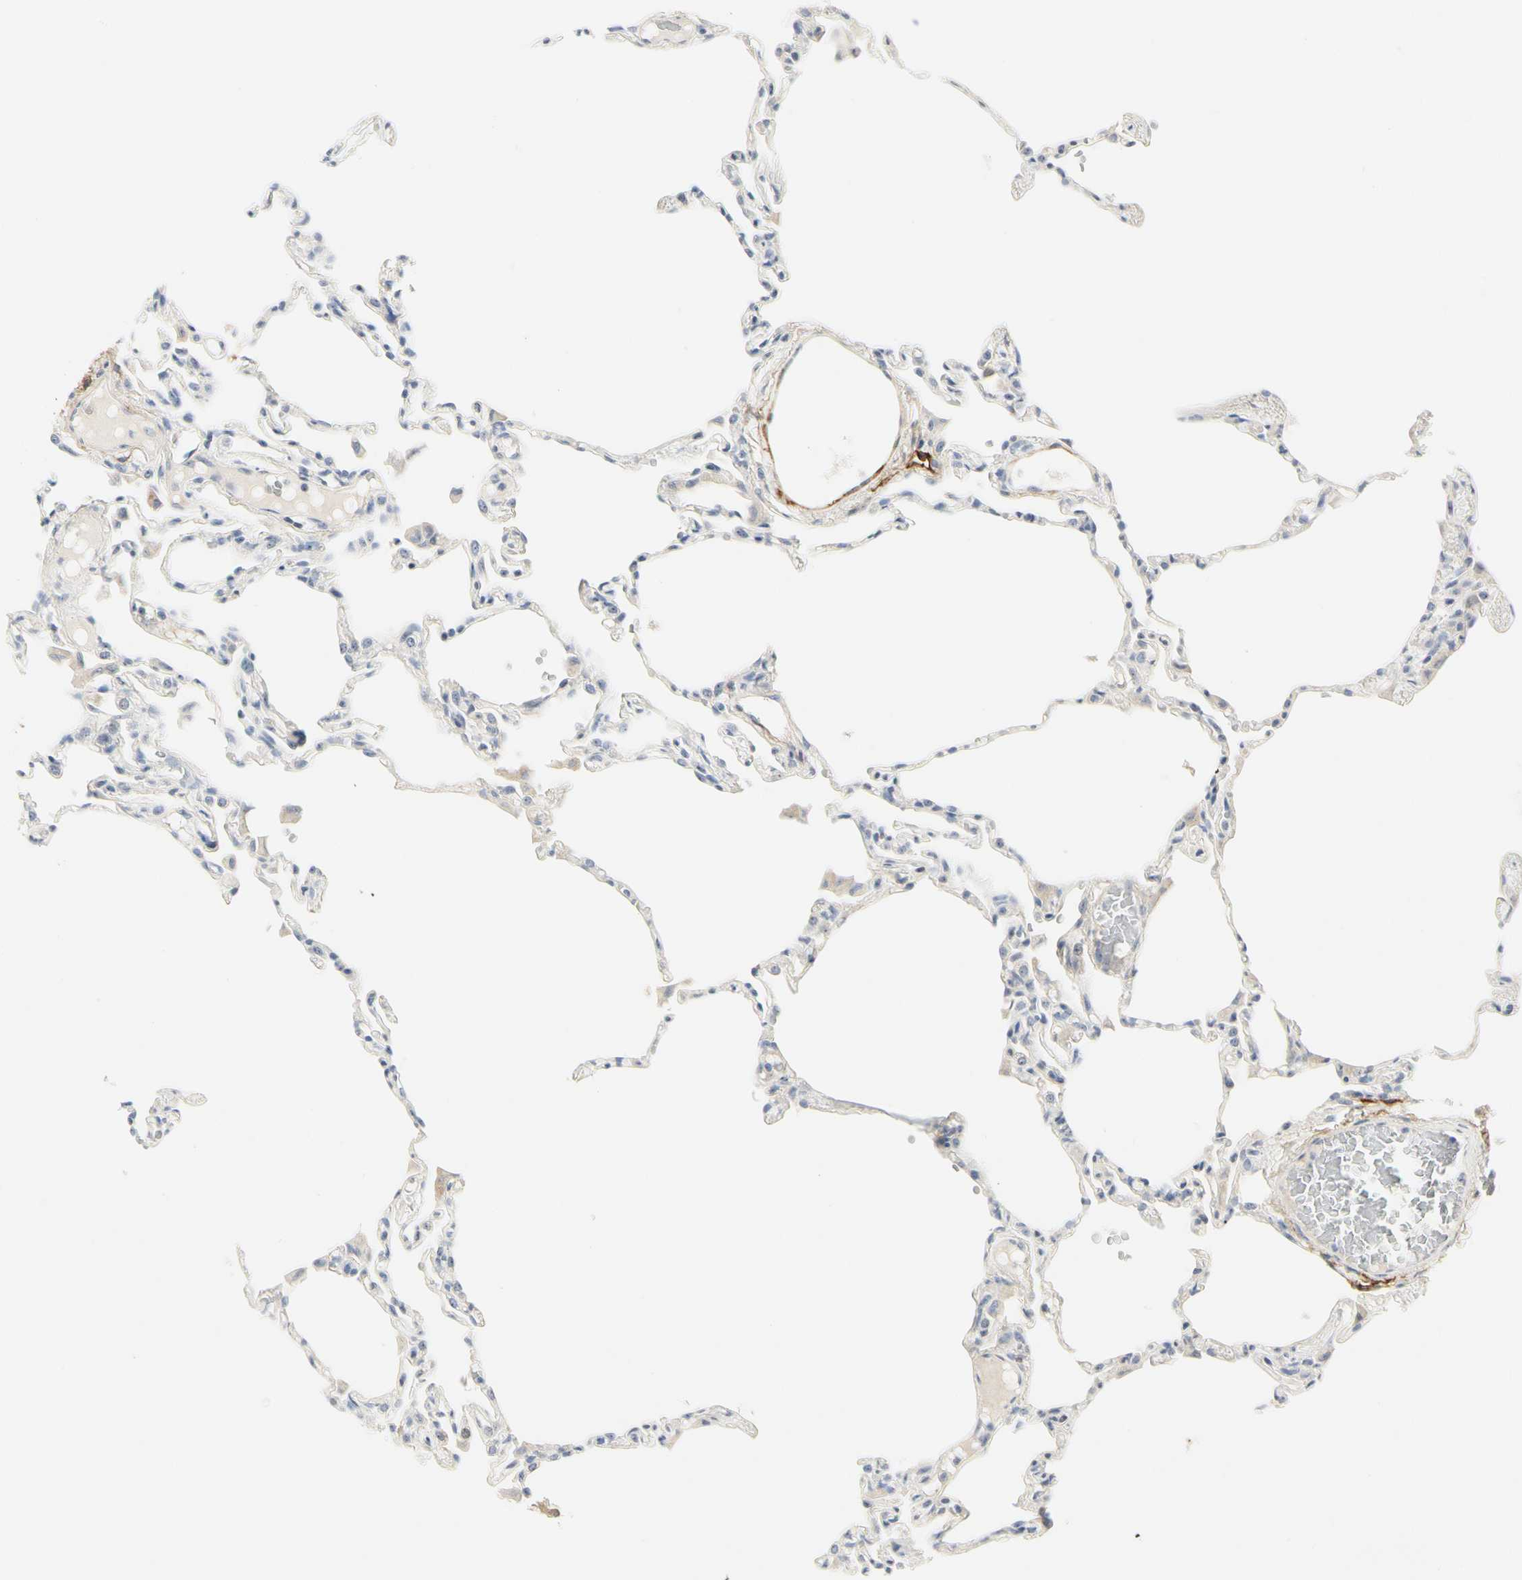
{"staining": {"intensity": "negative", "quantity": "none", "location": "none"}, "tissue": "lung", "cell_type": "Alveolar cells", "image_type": "normal", "snomed": [{"axis": "morphology", "description": "Normal tissue, NOS"}, {"axis": "topography", "description": "Lung"}], "caption": "Lung stained for a protein using immunohistochemistry demonstrates no staining alveolar cells.", "gene": "GGT5", "patient": {"sex": "female", "age": 49}}